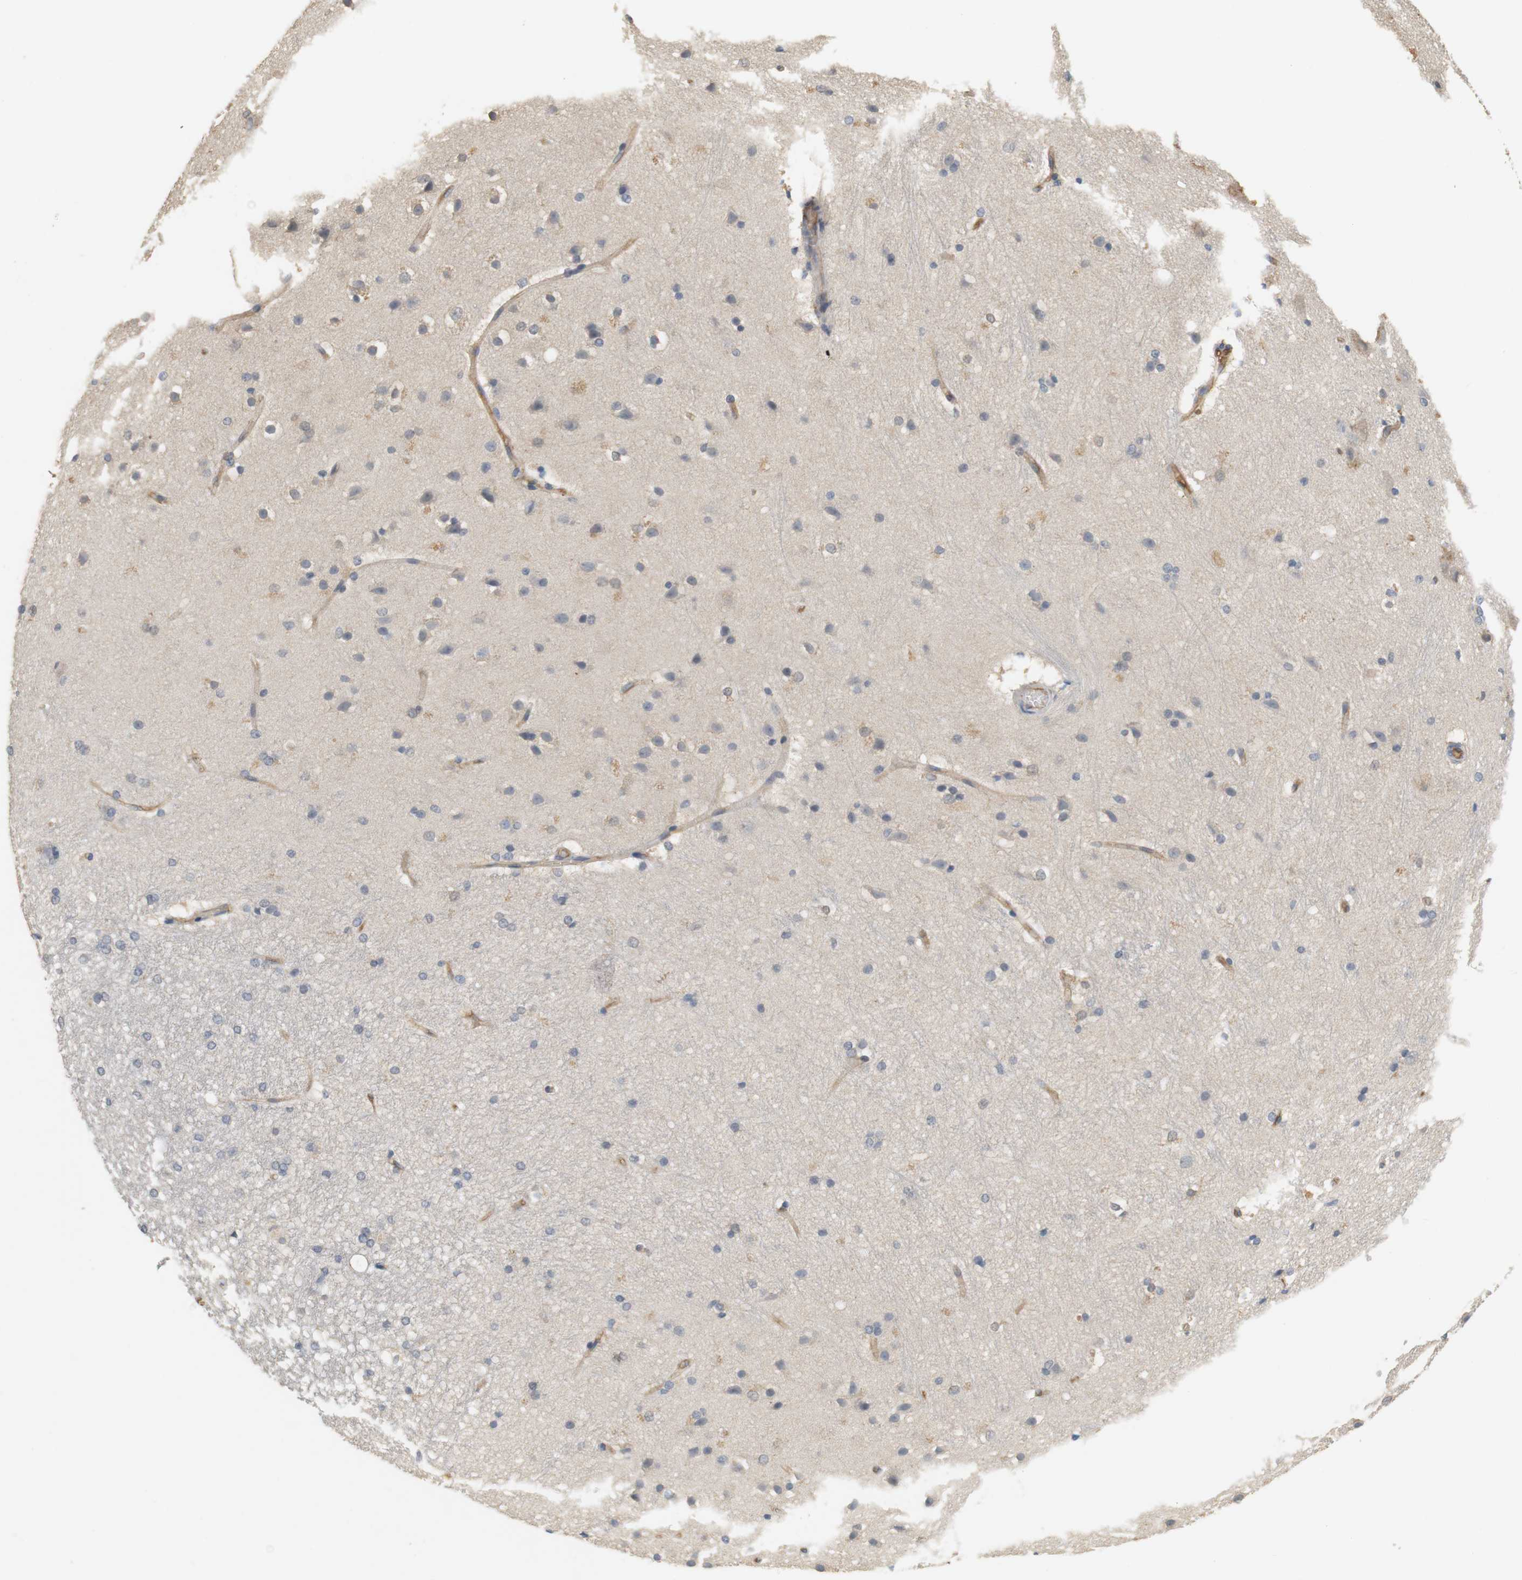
{"staining": {"intensity": "negative", "quantity": "none", "location": "none"}, "tissue": "hippocampus", "cell_type": "Glial cells", "image_type": "normal", "snomed": [{"axis": "morphology", "description": "Normal tissue, NOS"}, {"axis": "topography", "description": "Hippocampus"}], "caption": "A histopathology image of hippocampus stained for a protein displays no brown staining in glial cells. The staining was performed using DAB to visualize the protein expression in brown, while the nuclei were stained in blue with hematoxylin (Magnification: 20x).", "gene": "OSR1", "patient": {"sex": "female", "age": 19}}